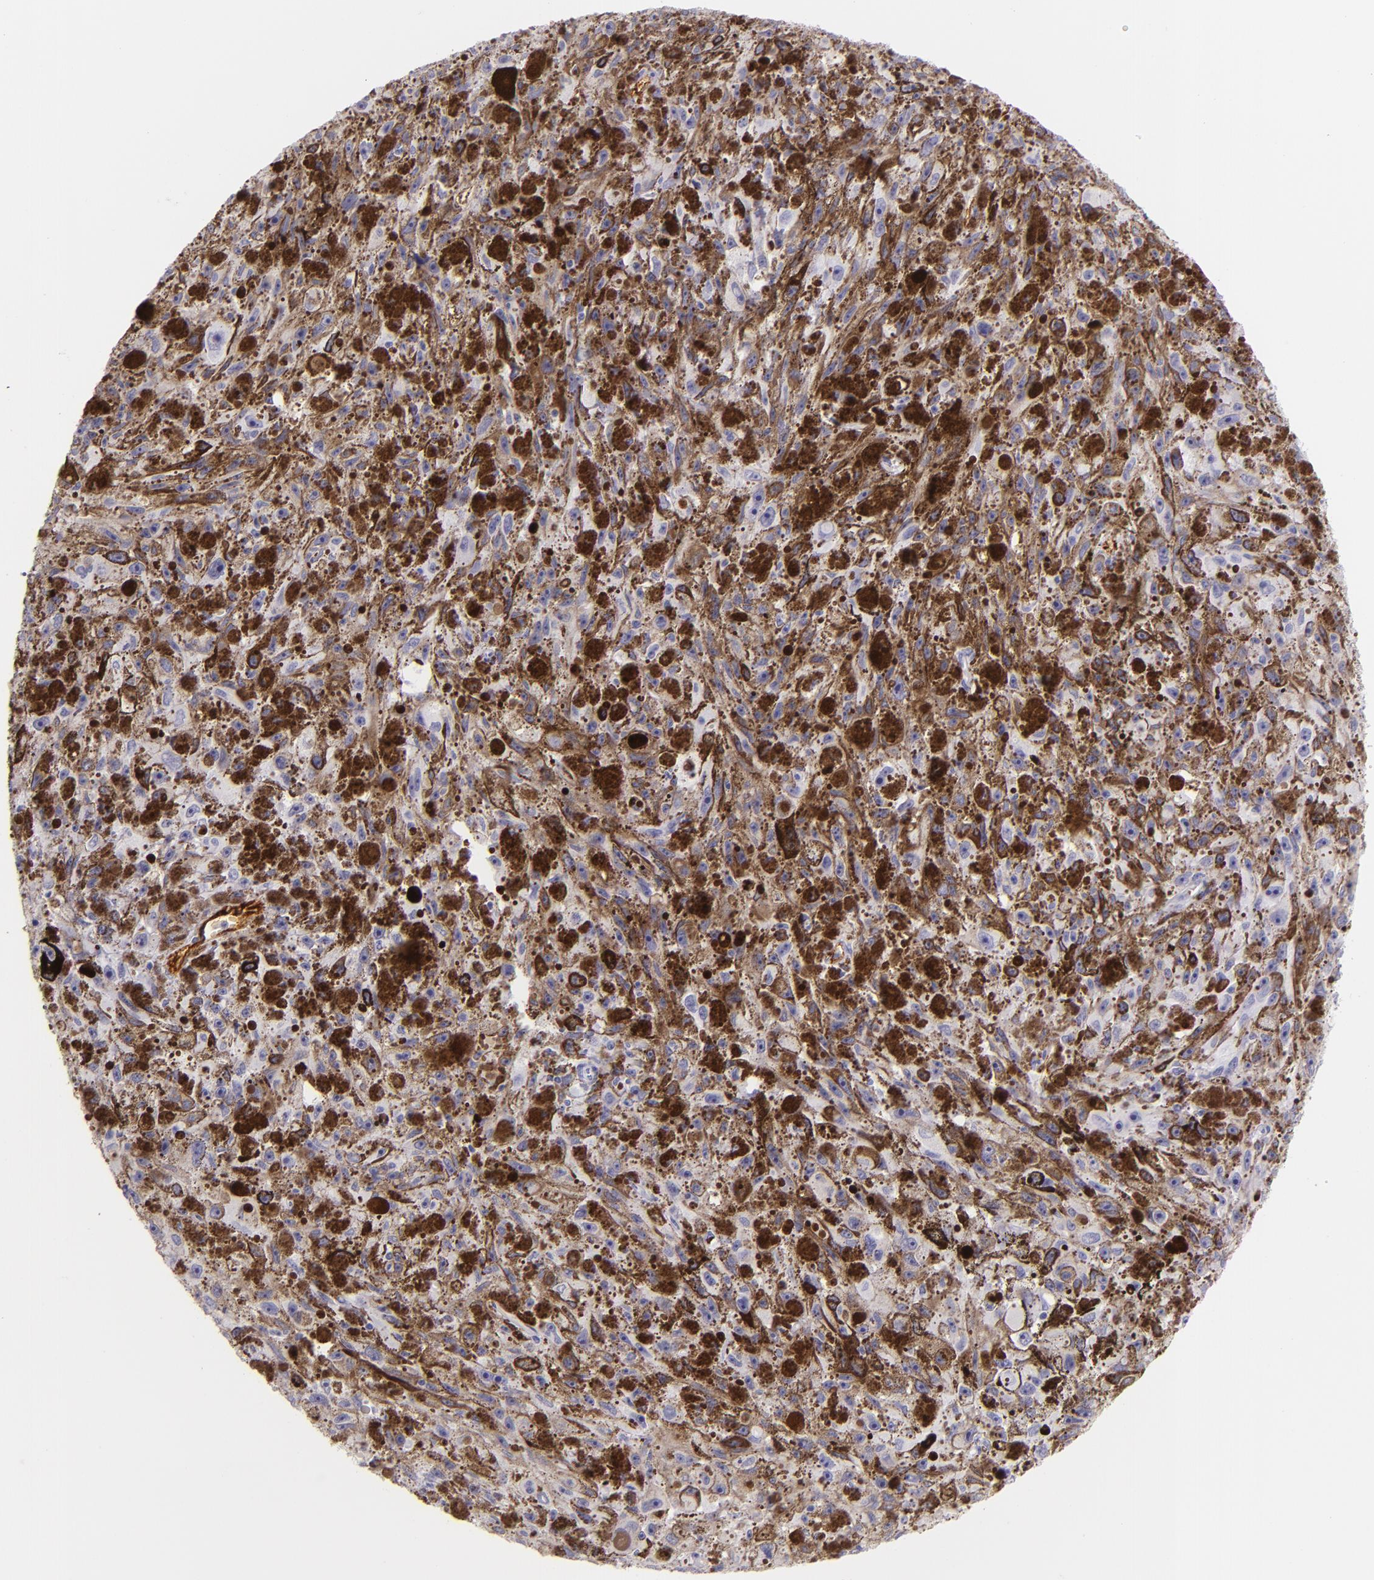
{"staining": {"intensity": "negative", "quantity": "none", "location": "none"}, "tissue": "melanoma", "cell_type": "Tumor cells", "image_type": "cancer", "snomed": [{"axis": "morphology", "description": "Malignant melanoma, NOS"}, {"axis": "topography", "description": "Skin"}], "caption": "An immunohistochemistry image of melanoma is shown. There is no staining in tumor cells of melanoma.", "gene": "SELP", "patient": {"sex": "female", "age": 104}}